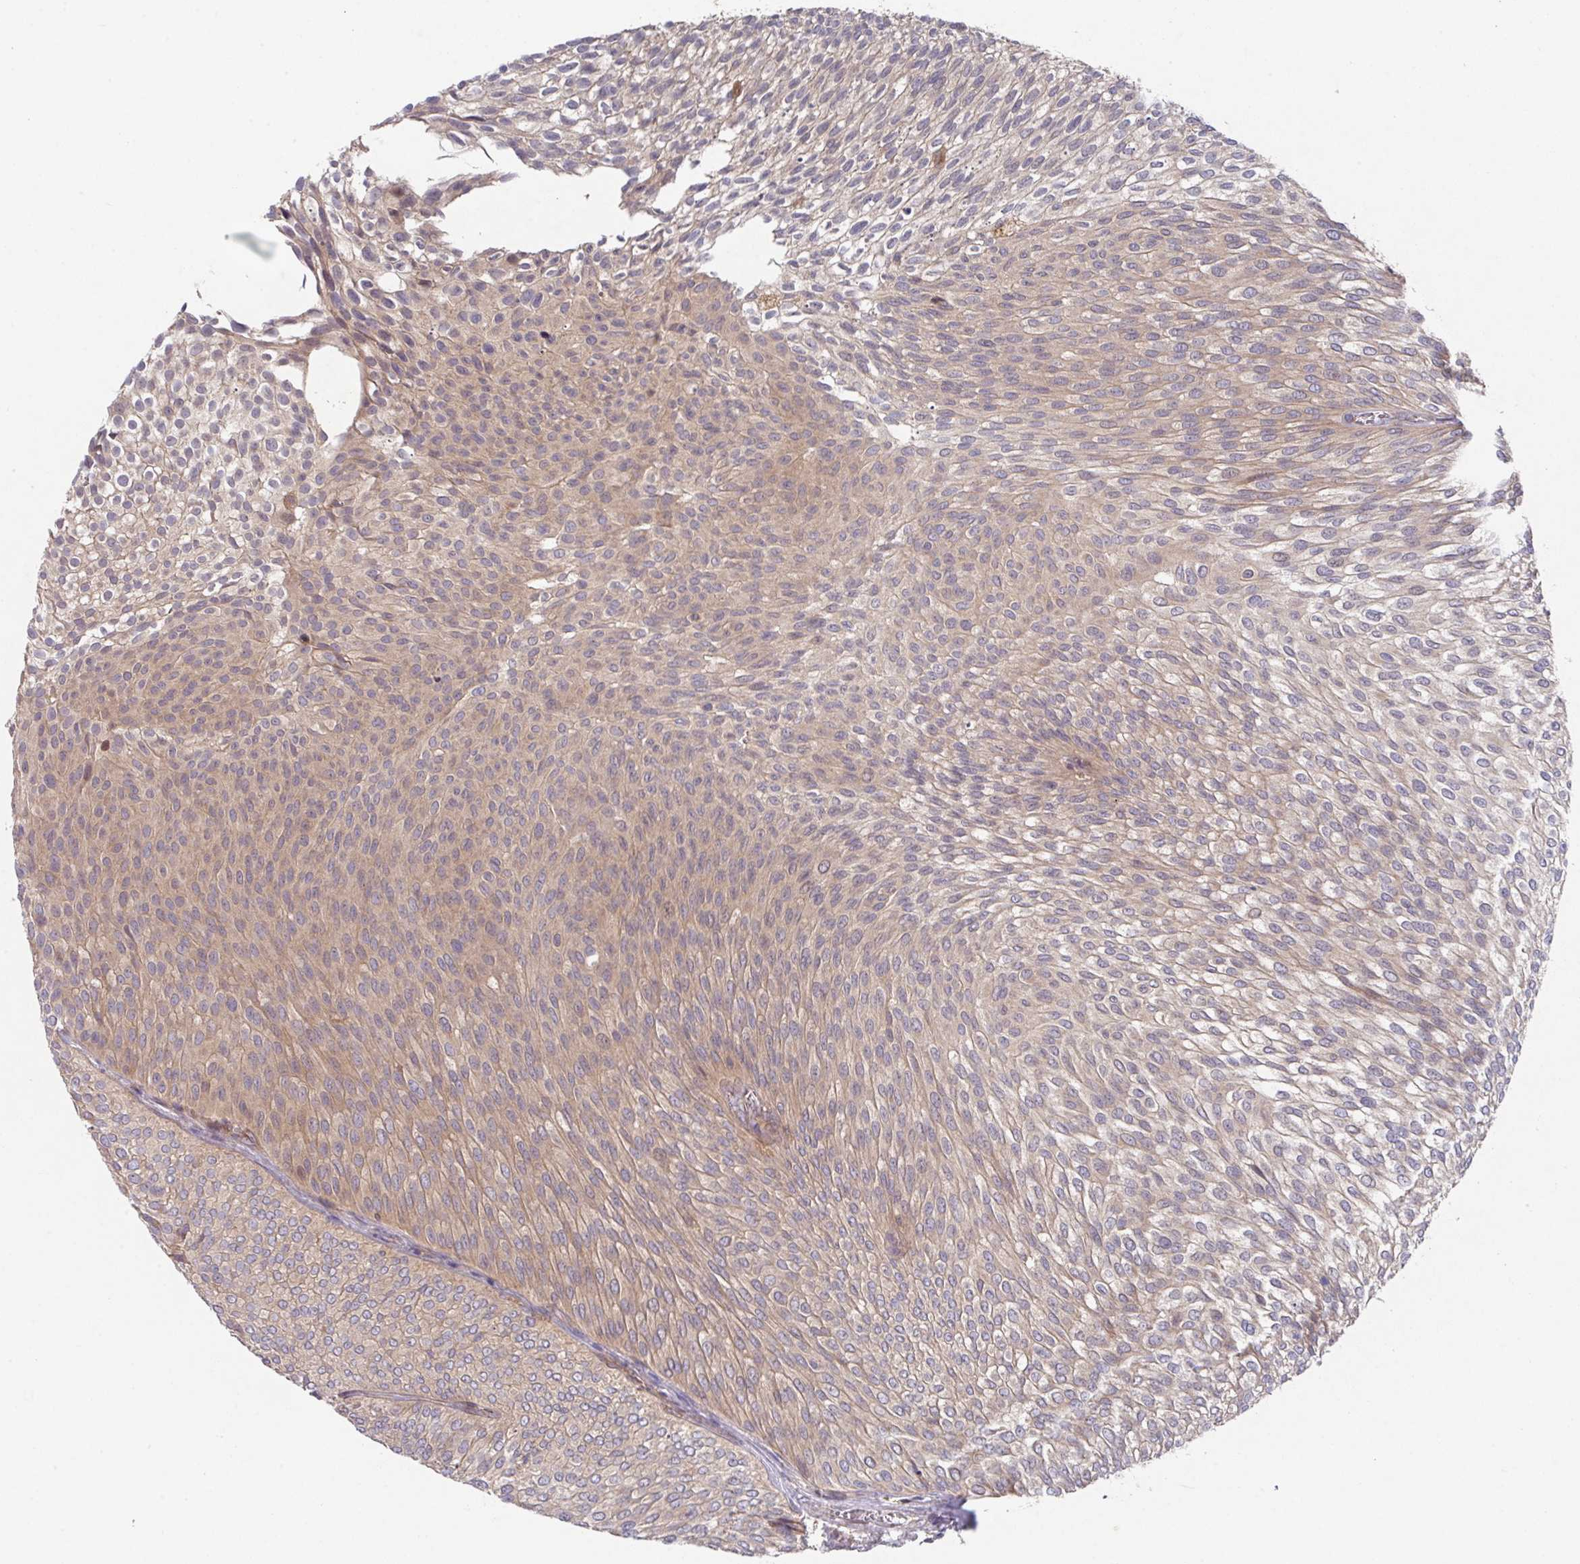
{"staining": {"intensity": "weak", "quantity": "25%-75%", "location": "cytoplasmic/membranous"}, "tissue": "urothelial cancer", "cell_type": "Tumor cells", "image_type": "cancer", "snomed": [{"axis": "morphology", "description": "Urothelial carcinoma, Low grade"}, {"axis": "topography", "description": "Urinary bladder"}], "caption": "Immunohistochemistry (IHC) image of urothelial cancer stained for a protein (brown), which reveals low levels of weak cytoplasmic/membranous staining in approximately 25%-75% of tumor cells.", "gene": "TRIM14", "patient": {"sex": "male", "age": 91}}